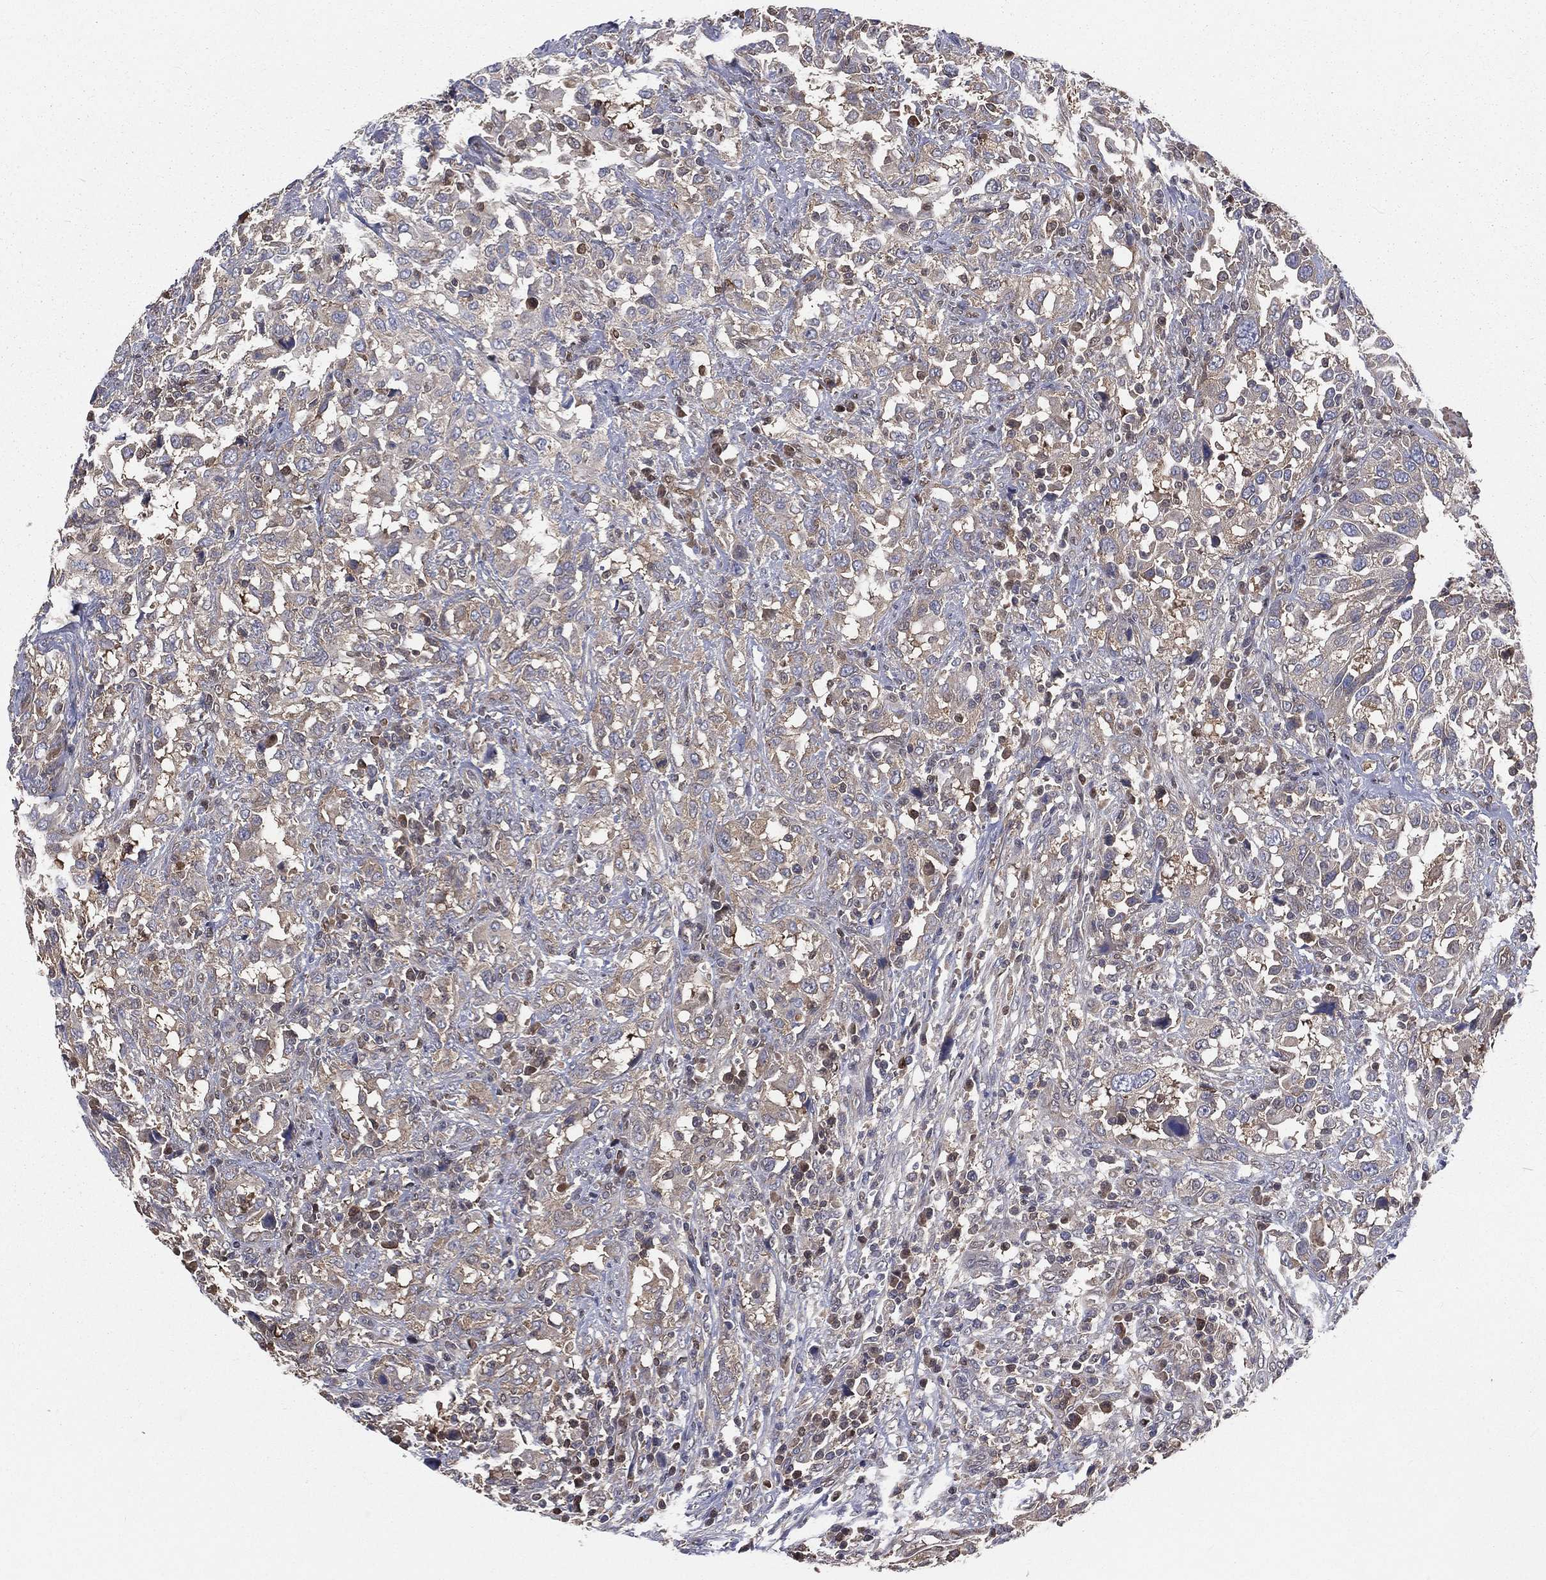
{"staining": {"intensity": "negative", "quantity": "none", "location": "none"}, "tissue": "urothelial cancer", "cell_type": "Tumor cells", "image_type": "cancer", "snomed": [{"axis": "morphology", "description": "Urothelial carcinoma, NOS"}, {"axis": "morphology", "description": "Urothelial carcinoma, High grade"}, {"axis": "topography", "description": "Urinary bladder"}], "caption": "This is an IHC micrograph of urothelial cancer. There is no expression in tumor cells.", "gene": "TBC1D2", "patient": {"sex": "female", "age": 64}}